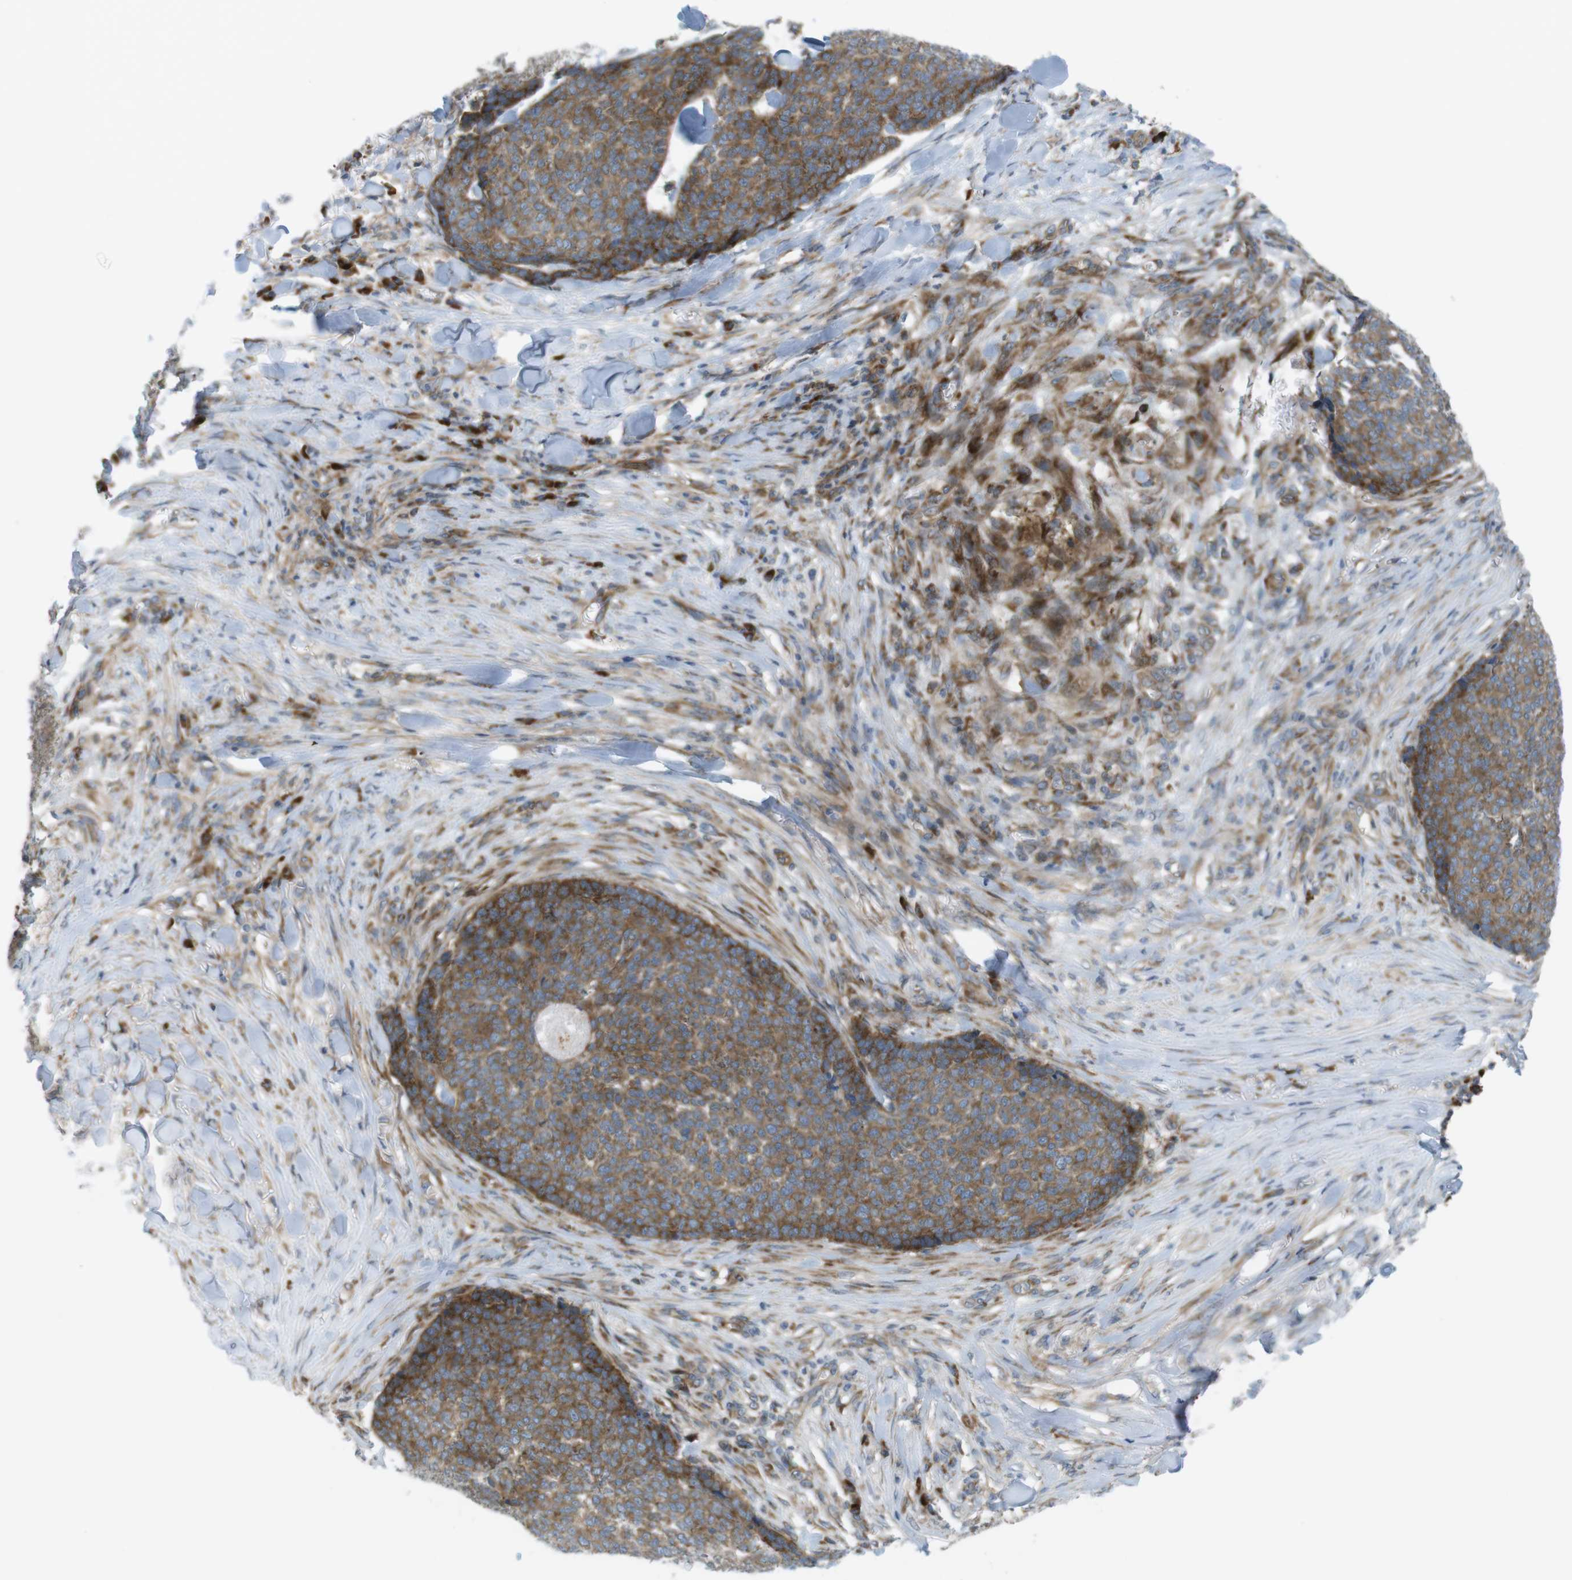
{"staining": {"intensity": "moderate", "quantity": ">75%", "location": "cytoplasmic/membranous"}, "tissue": "skin cancer", "cell_type": "Tumor cells", "image_type": "cancer", "snomed": [{"axis": "morphology", "description": "Basal cell carcinoma"}, {"axis": "topography", "description": "Skin"}], "caption": "This micrograph displays immunohistochemistry (IHC) staining of human skin cancer (basal cell carcinoma), with medium moderate cytoplasmic/membranous staining in approximately >75% of tumor cells.", "gene": "GJC3", "patient": {"sex": "male", "age": 84}}